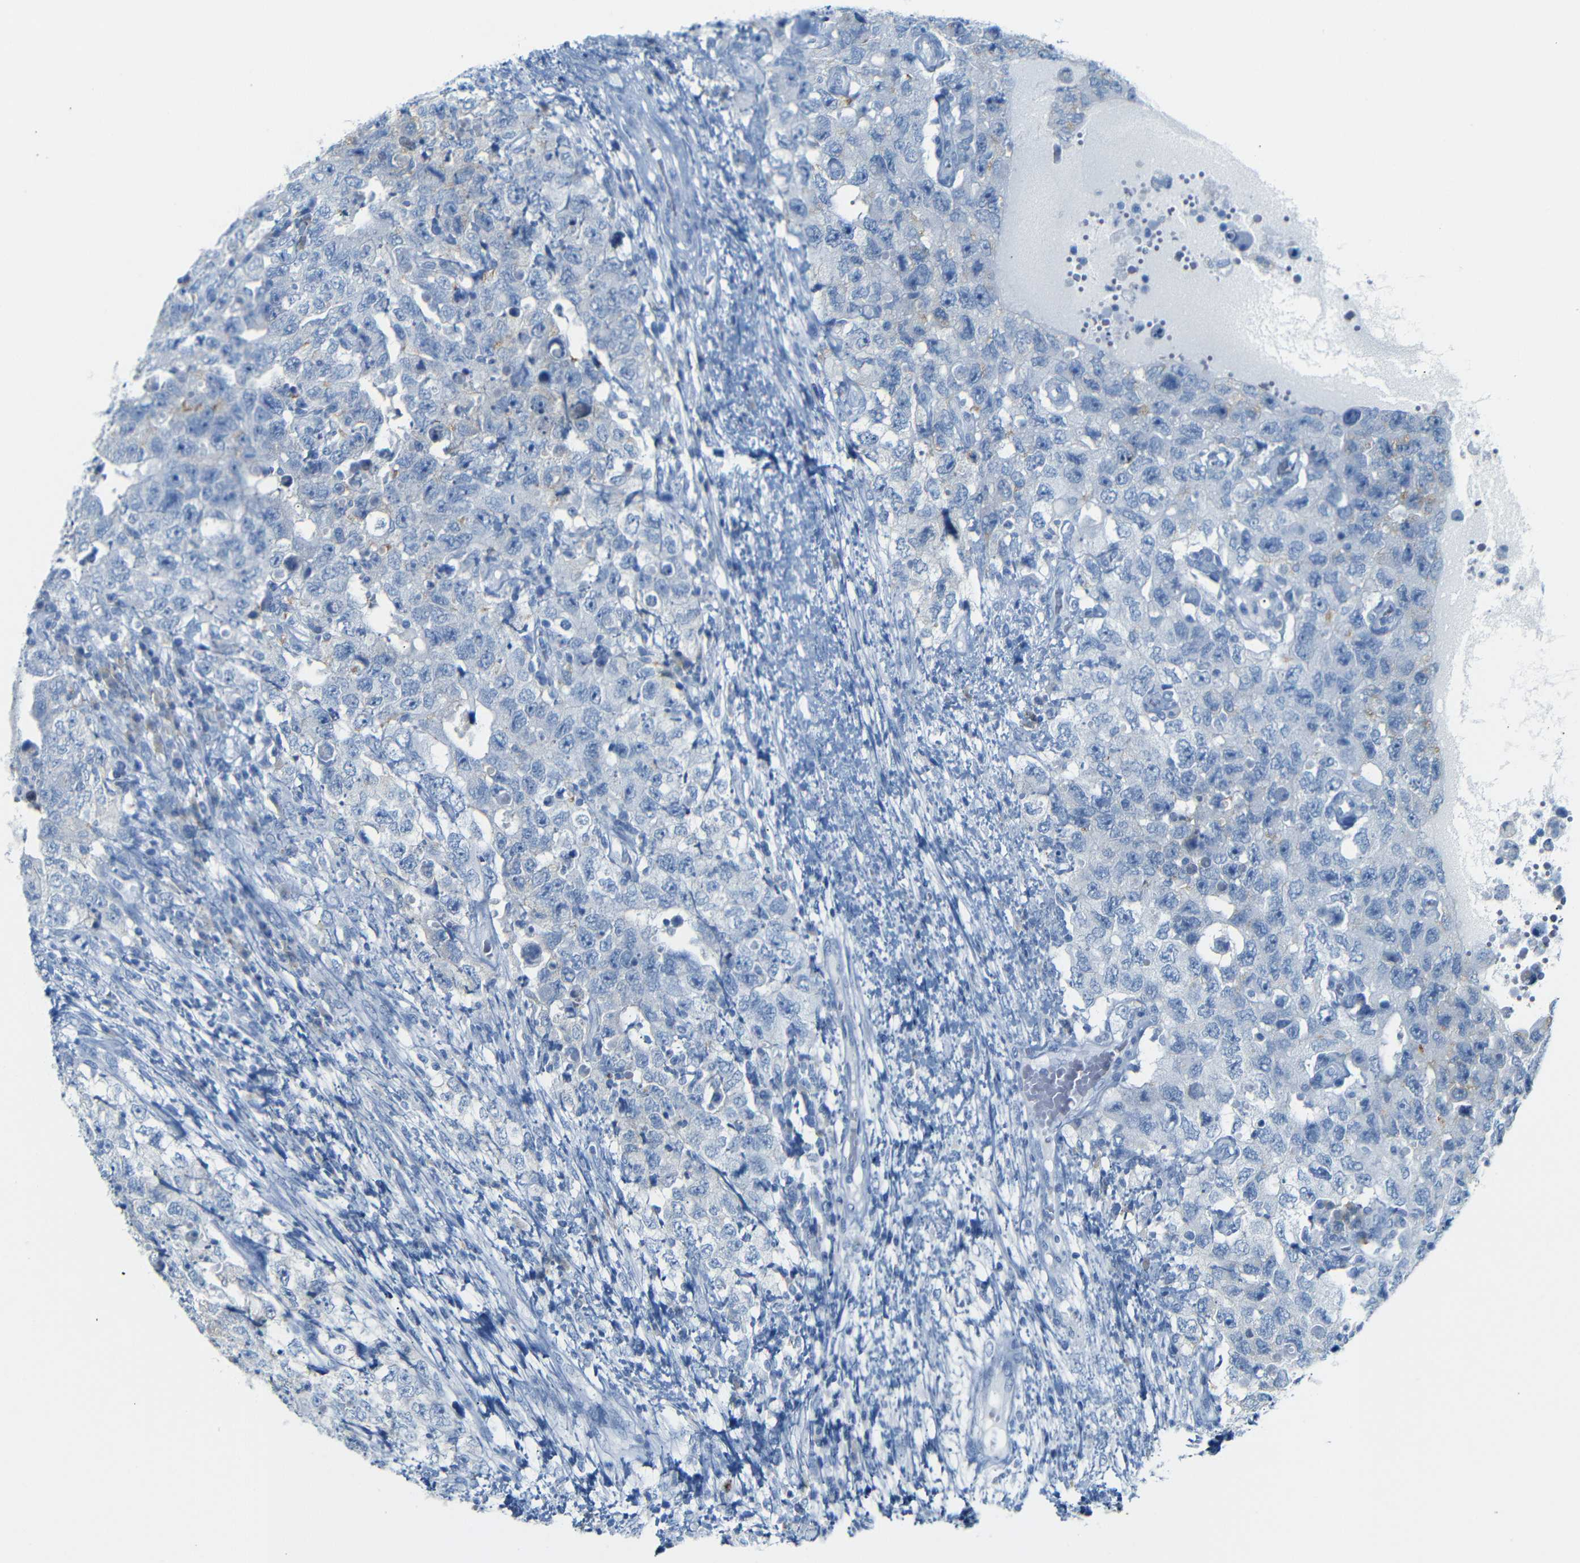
{"staining": {"intensity": "negative", "quantity": "none", "location": "none"}, "tissue": "testis cancer", "cell_type": "Tumor cells", "image_type": "cancer", "snomed": [{"axis": "morphology", "description": "Carcinoma, Embryonal, NOS"}, {"axis": "topography", "description": "Testis"}], "caption": "DAB immunohistochemical staining of human testis embryonal carcinoma shows no significant expression in tumor cells.", "gene": "FCRL1", "patient": {"sex": "male", "age": 26}}